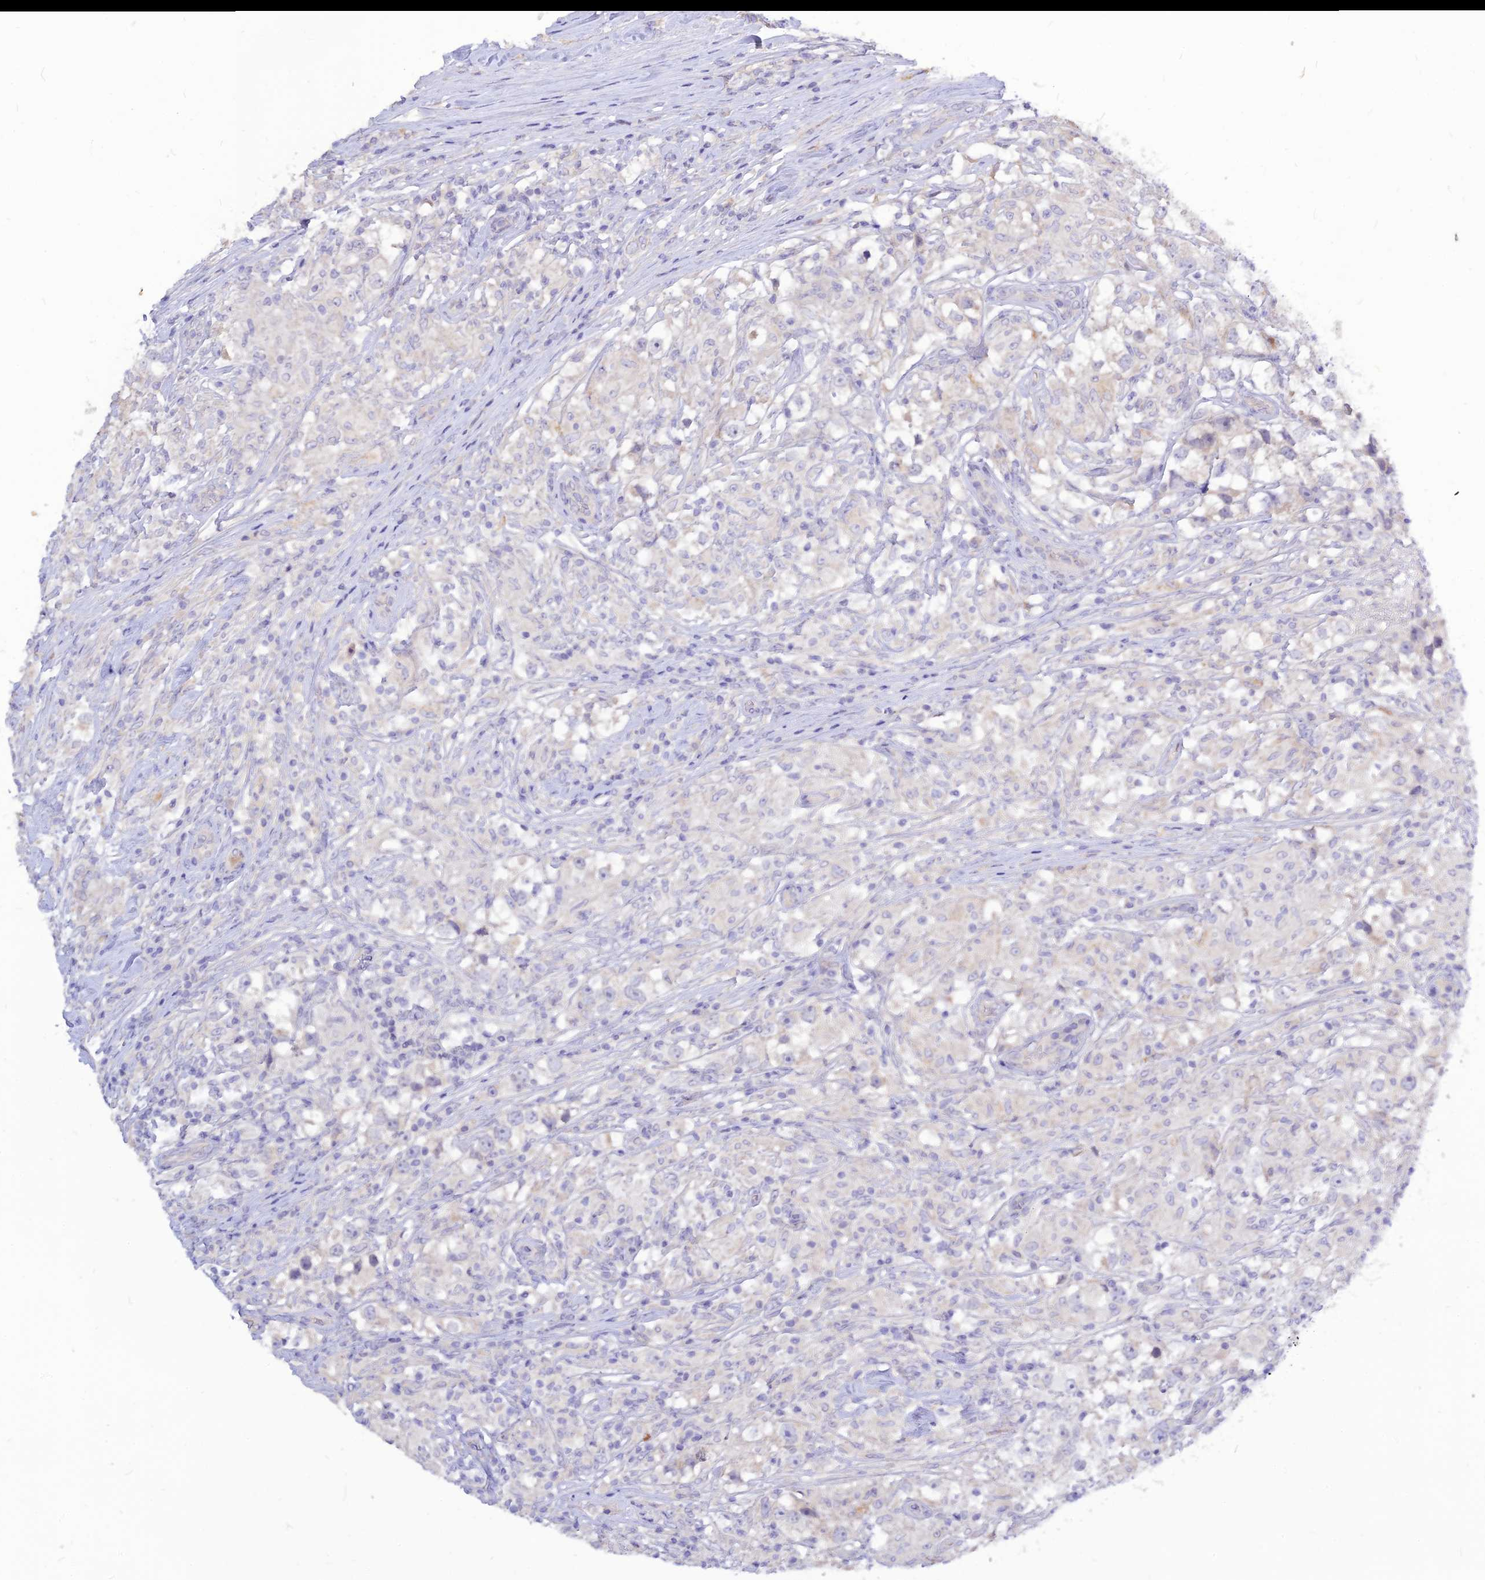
{"staining": {"intensity": "negative", "quantity": "none", "location": "none"}, "tissue": "testis cancer", "cell_type": "Tumor cells", "image_type": "cancer", "snomed": [{"axis": "morphology", "description": "Seminoma, NOS"}, {"axis": "topography", "description": "Testis"}], "caption": "IHC micrograph of neoplastic tissue: human testis cancer stained with DAB (3,3'-diaminobenzidine) displays no significant protein expression in tumor cells.", "gene": "CZIB", "patient": {"sex": "male", "age": 46}}